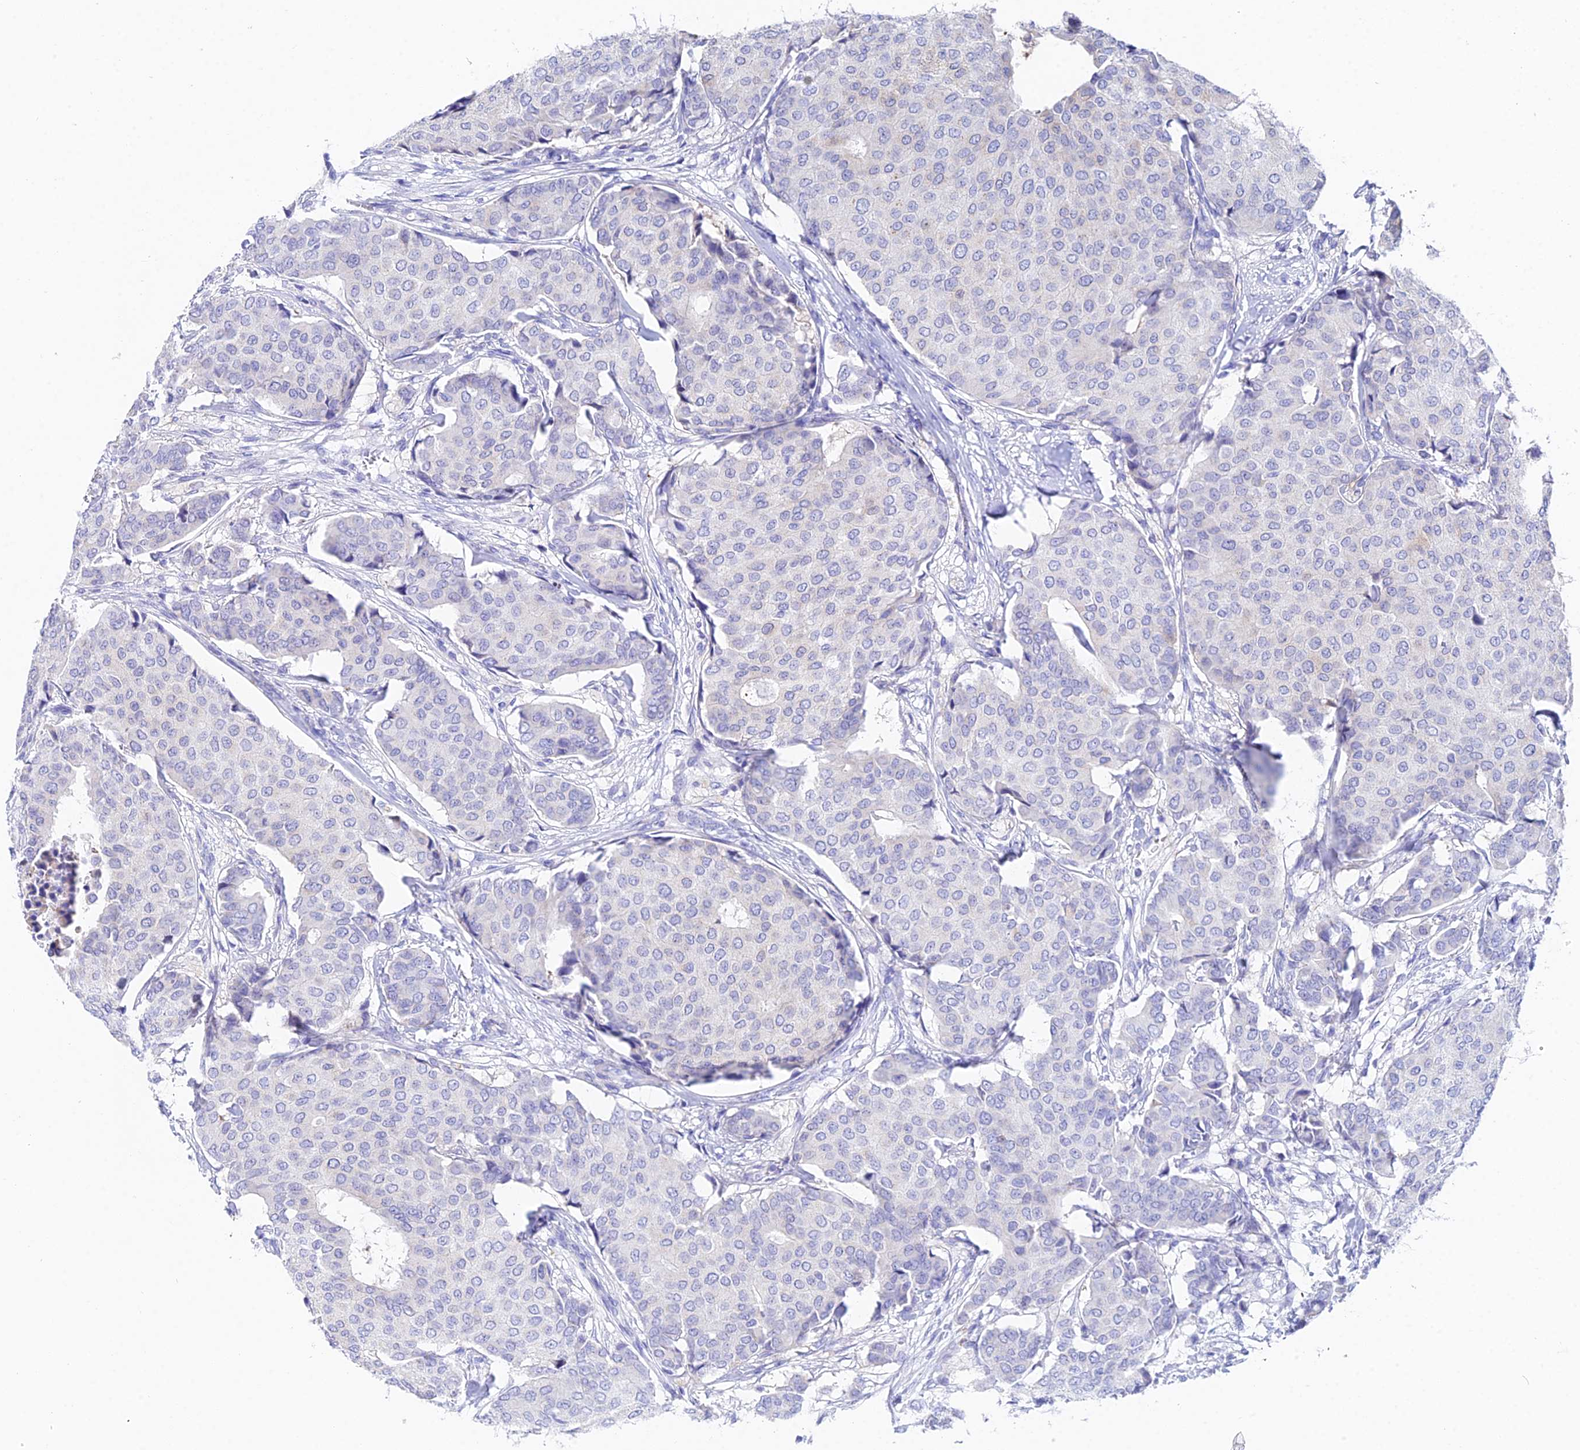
{"staining": {"intensity": "negative", "quantity": "none", "location": "none"}, "tissue": "breast cancer", "cell_type": "Tumor cells", "image_type": "cancer", "snomed": [{"axis": "morphology", "description": "Duct carcinoma"}, {"axis": "topography", "description": "Breast"}], "caption": "A high-resolution photomicrograph shows immunohistochemistry (IHC) staining of breast intraductal carcinoma, which demonstrates no significant expression in tumor cells.", "gene": "CEP41", "patient": {"sex": "female", "age": 75}}